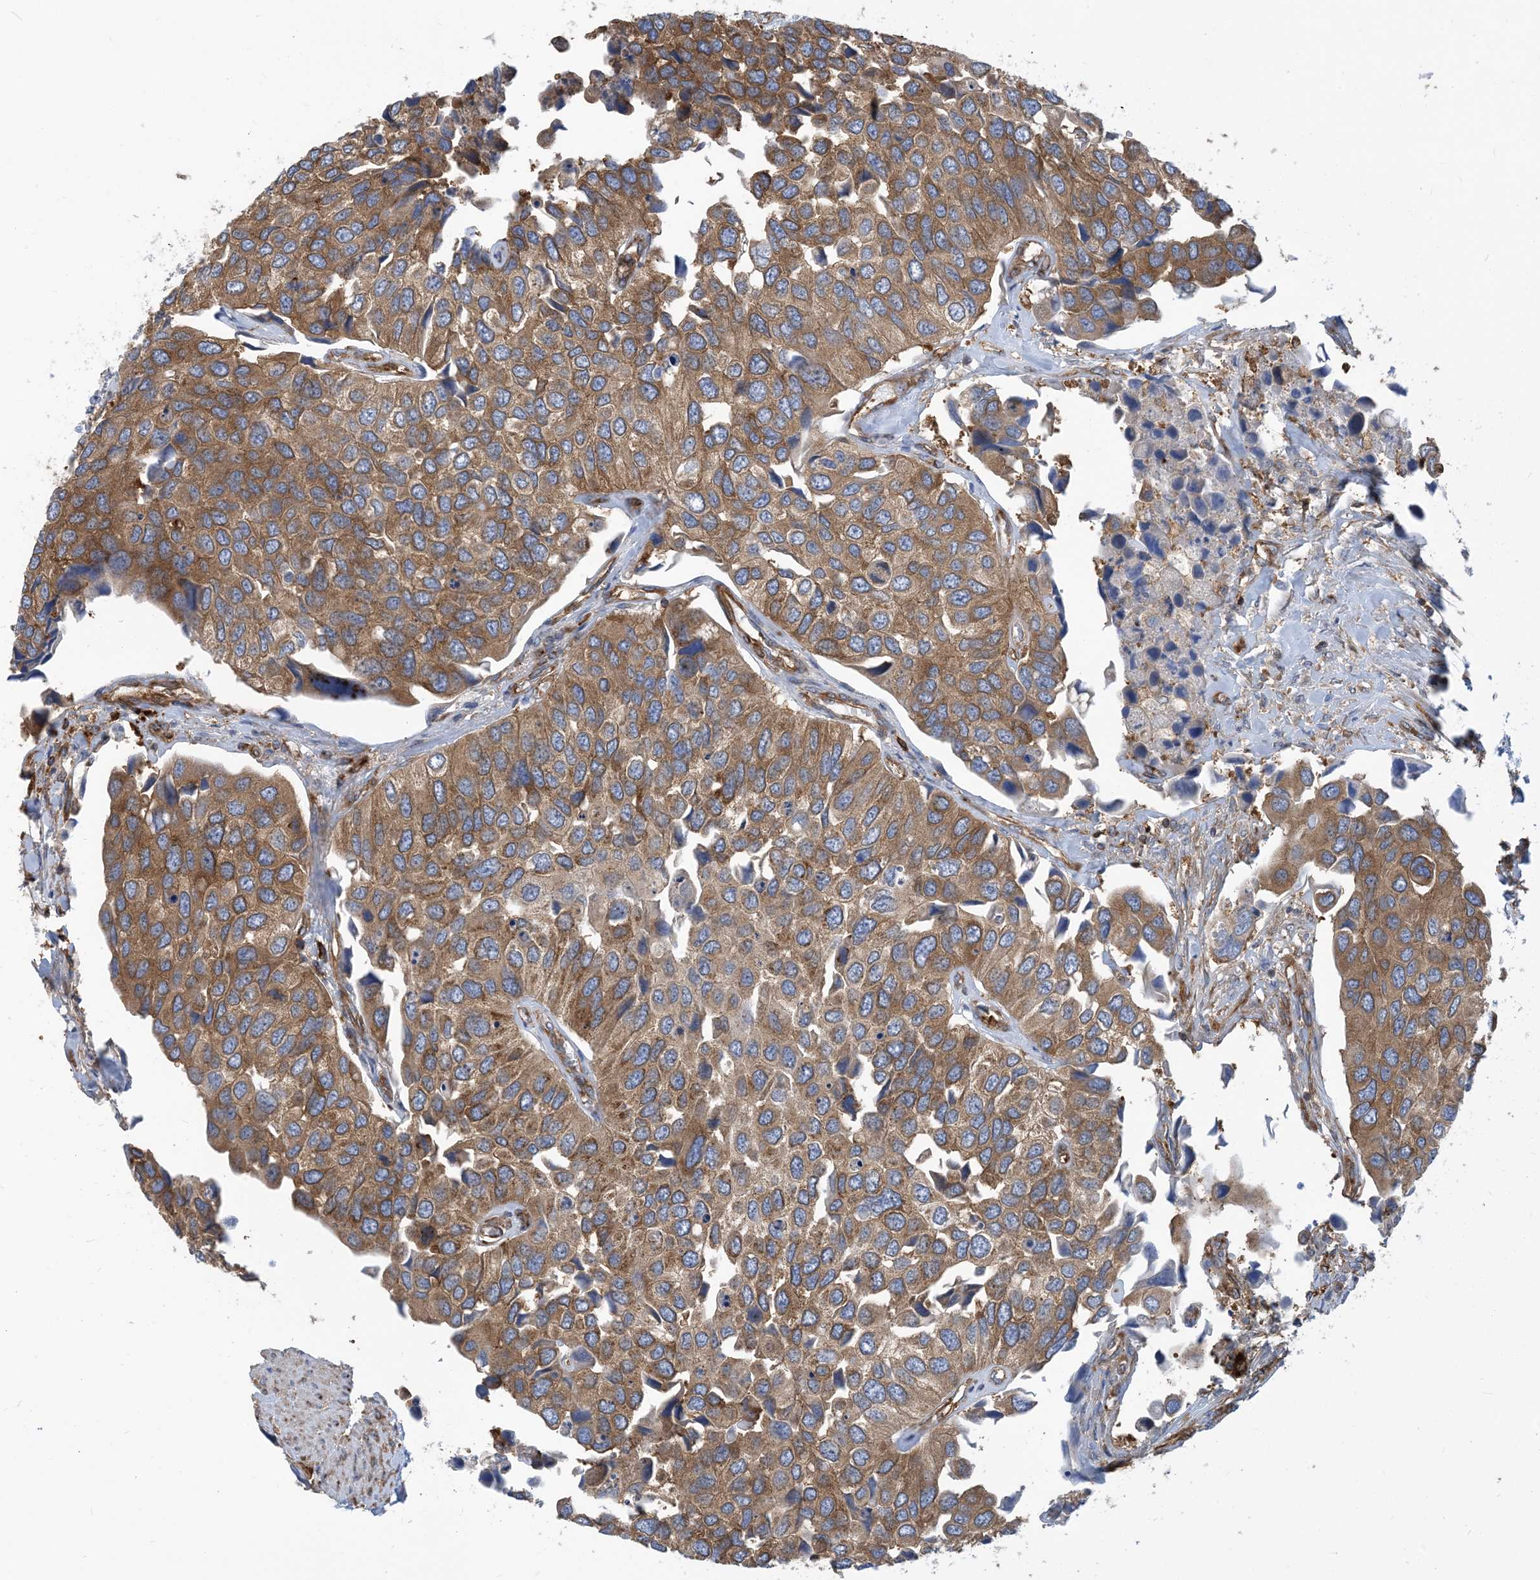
{"staining": {"intensity": "moderate", "quantity": ">75%", "location": "cytoplasmic/membranous"}, "tissue": "urothelial cancer", "cell_type": "Tumor cells", "image_type": "cancer", "snomed": [{"axis": "morphology", "description": "Urothelial carcinoma, High grade"}, {"axis": "topography", "description": "Urinary bladder"}], "caption": "Immunohistochemistry (DAB (3,3'-diaminobenzidine)) staining of high-grade urothelial carcinoma exhibits moderate cytoplasmic/membranous protein staining in approximately >75% of tumor cells. The protein is shown in brown color, while the nuclei are stained blue.", "gene": "DYNC1LI1", "patient": {"sex": "male", "age": 74}}